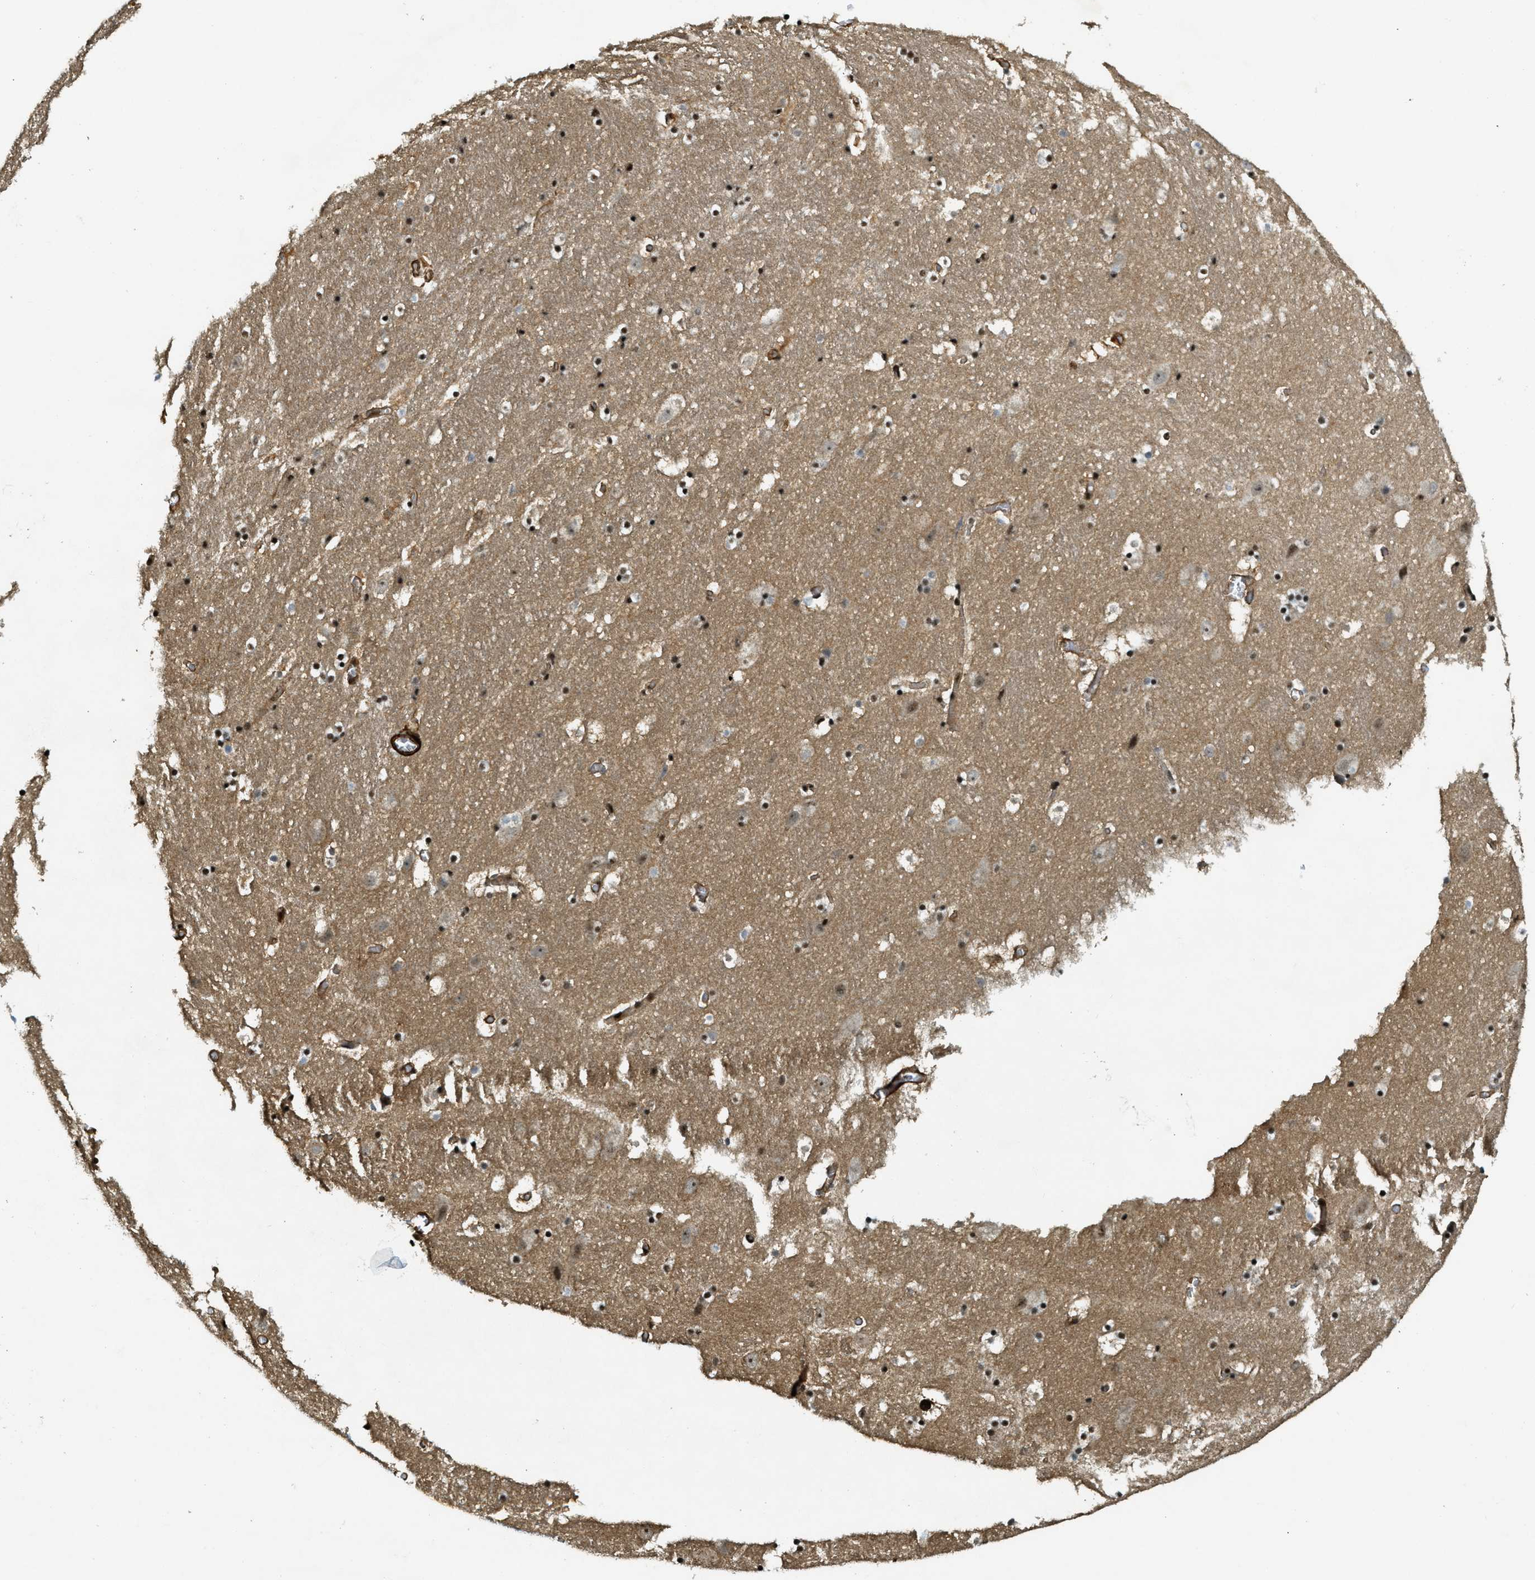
{"staining": {"intensity": "strong", "quantity": ">75%", "location": "nuclear"}, "tissue": "hippocampus", "cell_type": "Glial cells", "image_type": "normal", "snomed": [{"axis": "morphology", "description": "Normal tissue, NOS"}, {"axis": "topography", "description": "Hippocampus"}], "caption": "A high-resolution photomicrograph shows IHC staining of normal hippocampus, which displays strong nuclear positivity in approximately >75% of glial cells.", "gene": "CFAP36", "patient": {"sex": "male", "age": 45}}